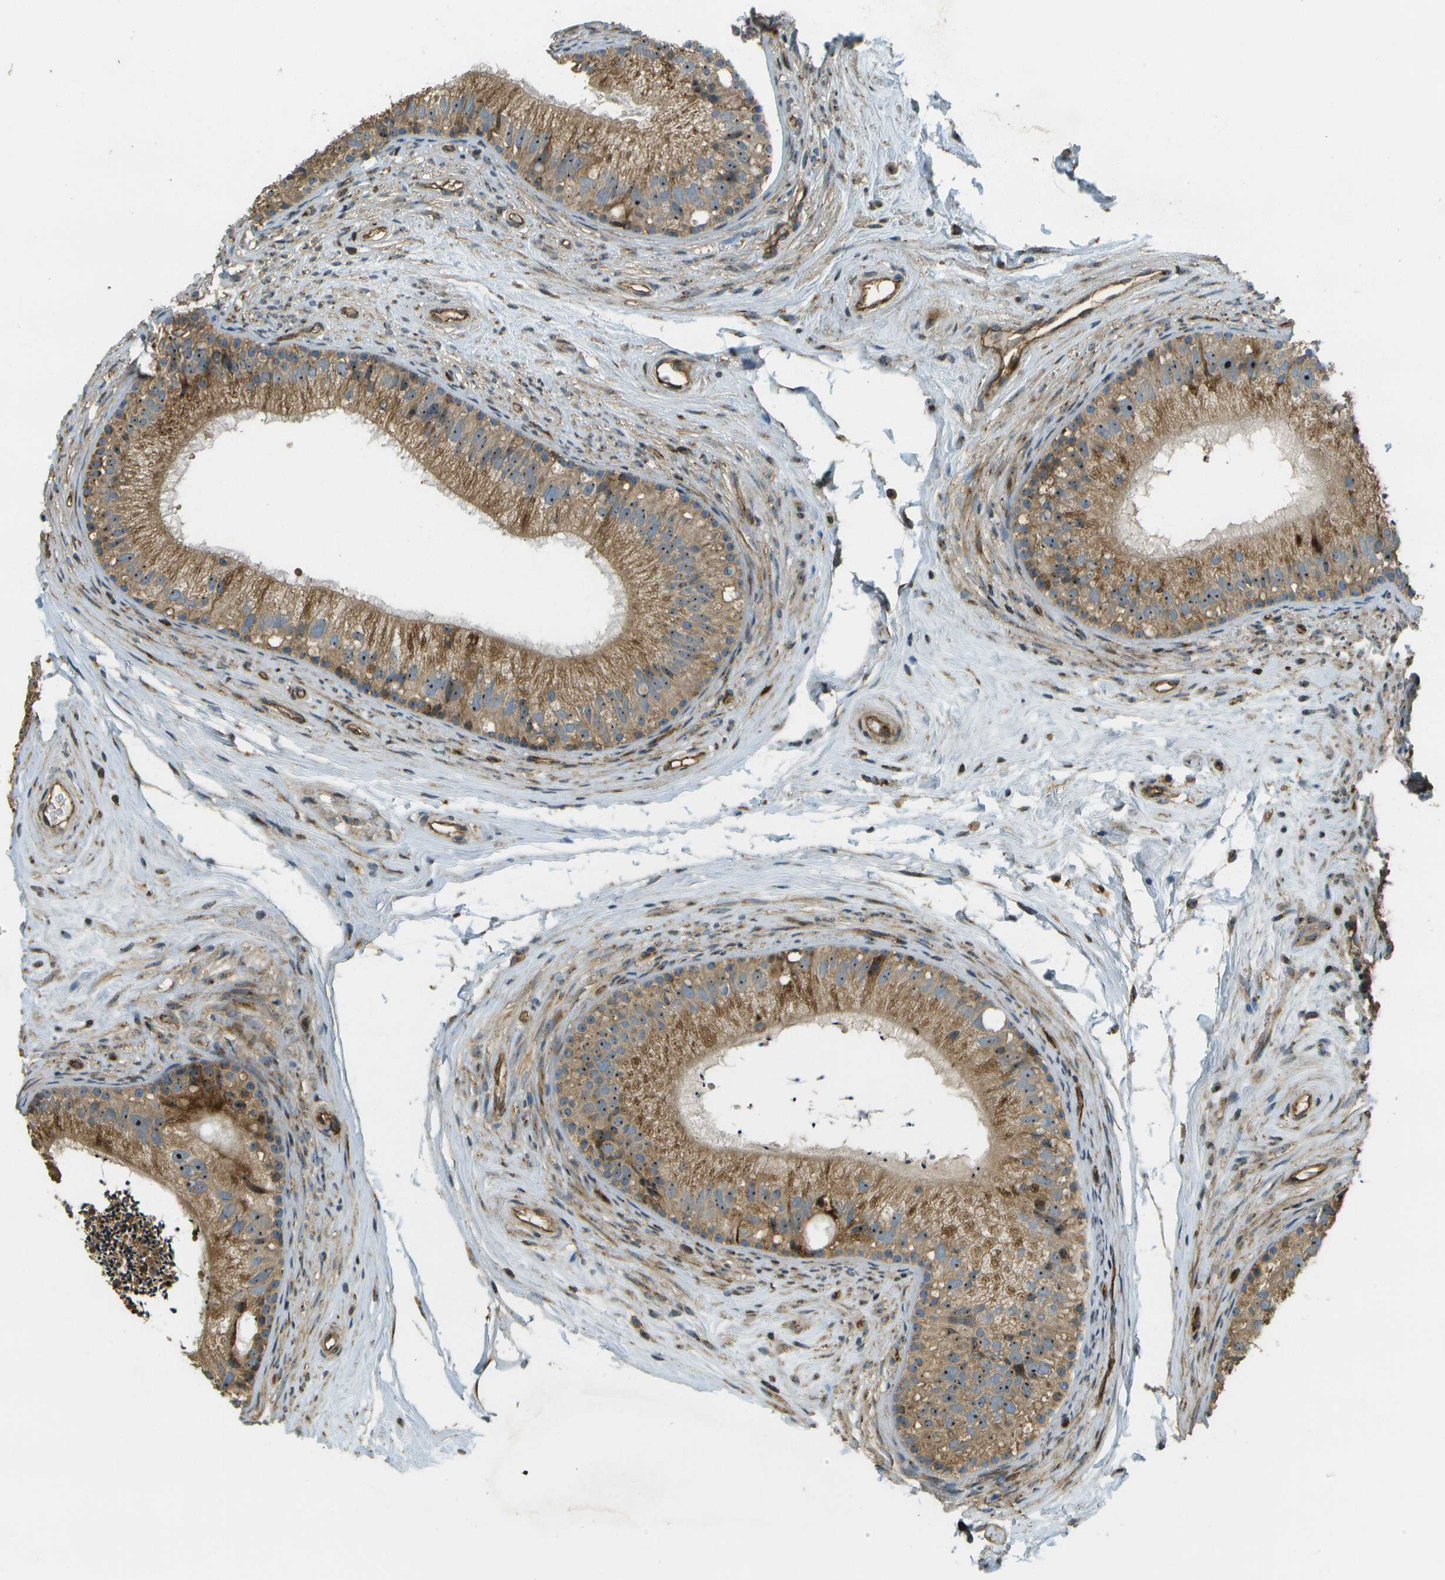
{"staining": {"intensity": "strong", "quantity": ">75%", "location": "cytoplasmic/membranous,nuclear"}, "tissue": "epididymis", "cell_type": "Glandular cells", "image_type": "normal", "snomed": [{"axis": "morphology", "description": "Normal tissue, NOS"}, {"axis": "topography", "description": "Epididymis"}], "caption": "DAB (3,3'-diaminobenzidine) immunohistochemical staining of benign human epididymis exhibits strong cytoplasmic/membranous,nuclear protein staining in about >75% of glandular cells. The protein is shown in brown color, while the nuclei are stained blue.", "gene": "LRP12", "patient": {"sex": "male", "age": 56}}